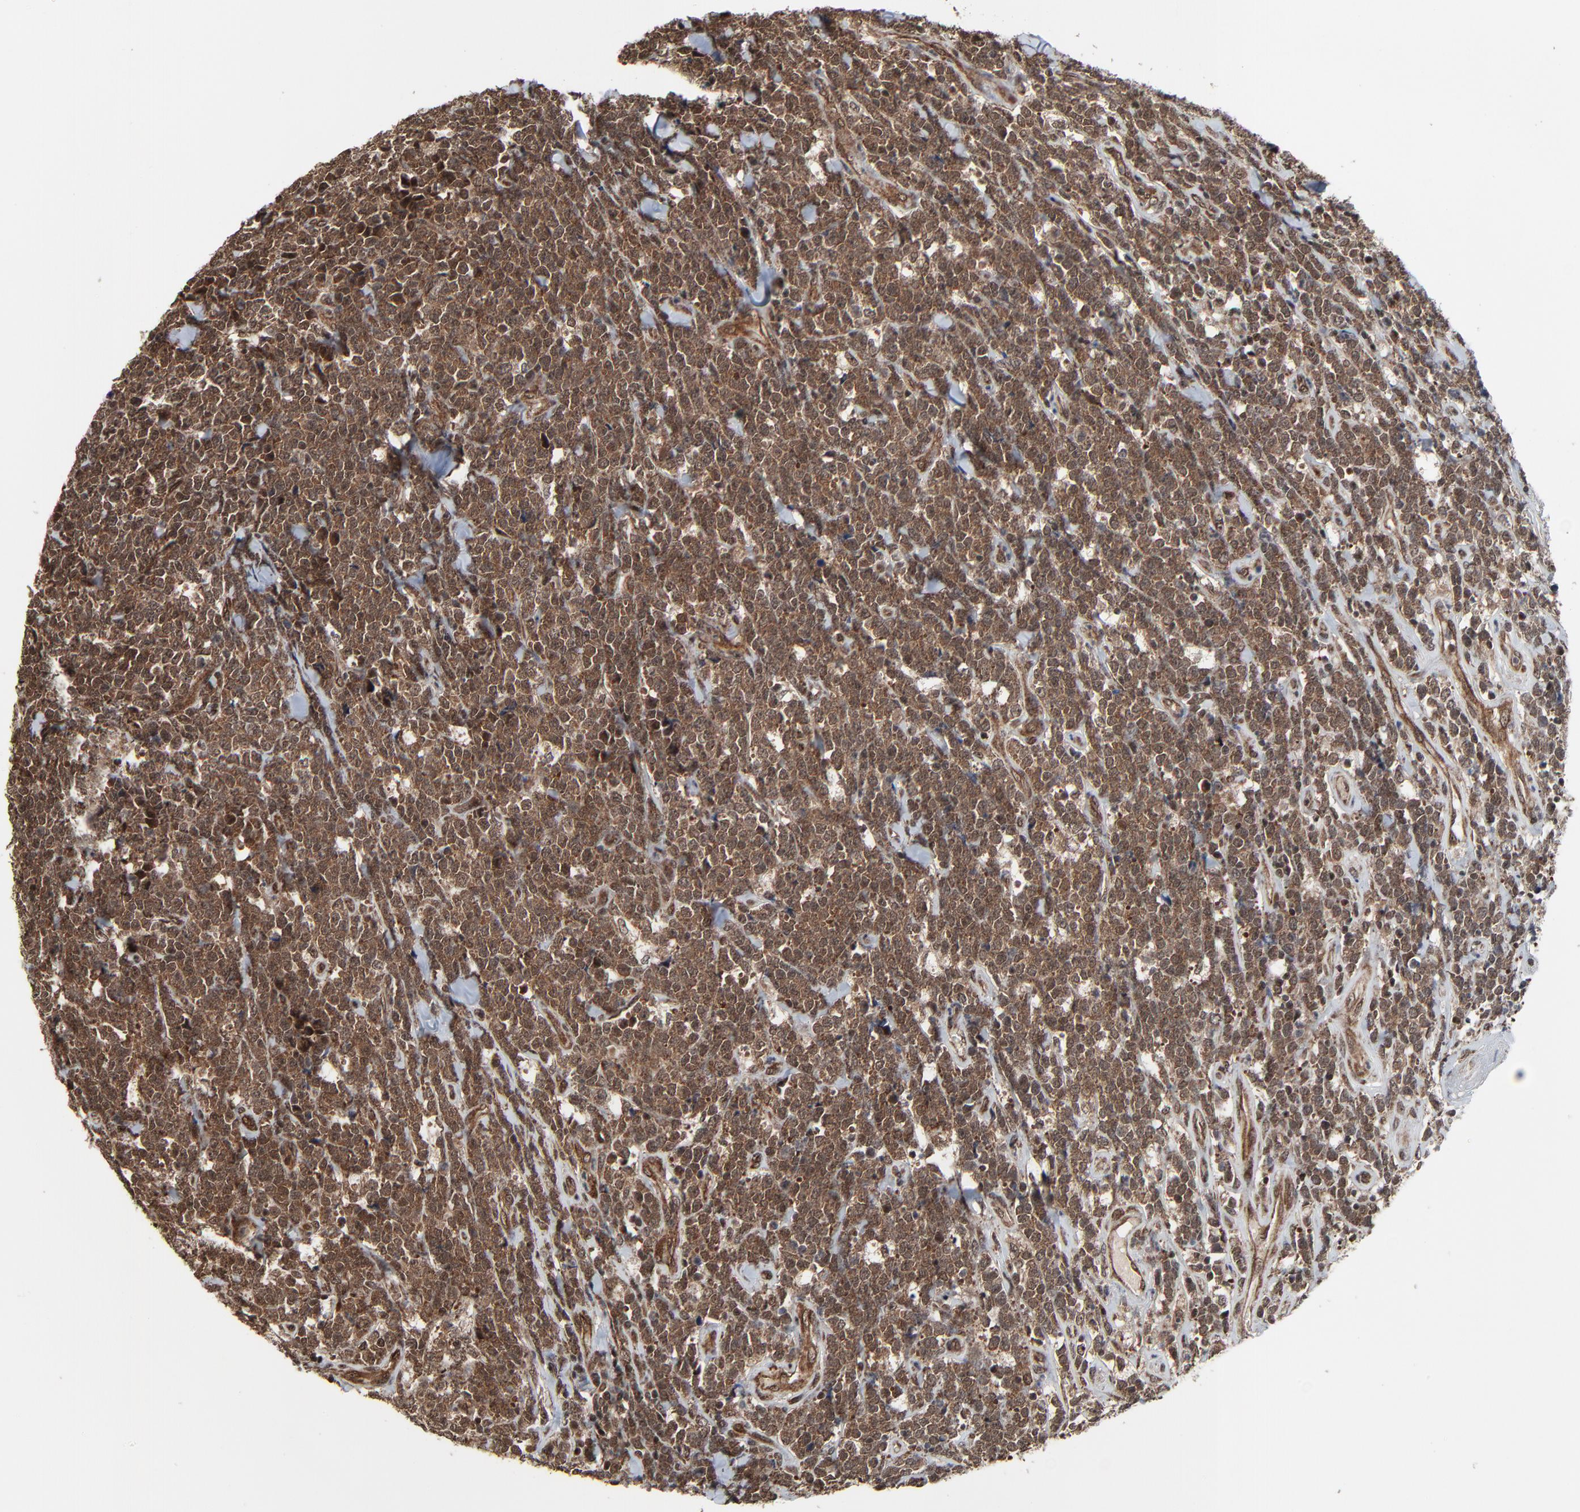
{"staining": {"intensity": "moderate", "quantity": ">75%", "location": "cytoplasmic/membranous,nuclear"}, "tissue": "lymphoma", "cell_type": "Tumor cells", "image_type": "cancer", "snomed": [{"axis": "morphology", "description": "Malignant lymphoma, non-Hodgkin's type, High grade"}, {"axis": "topography", "description": "Small intestine"}, {"axis": "topography", "description": "Colon"}], "caption": "The photomicrograph exhibits a brown stain indicating the presence of a protein in the cytoplasmic/membranous and nuclear of tumor cells in lymphoma.", "gene": "RHOJ", "patient": {"sex": "male", "age": 8}}